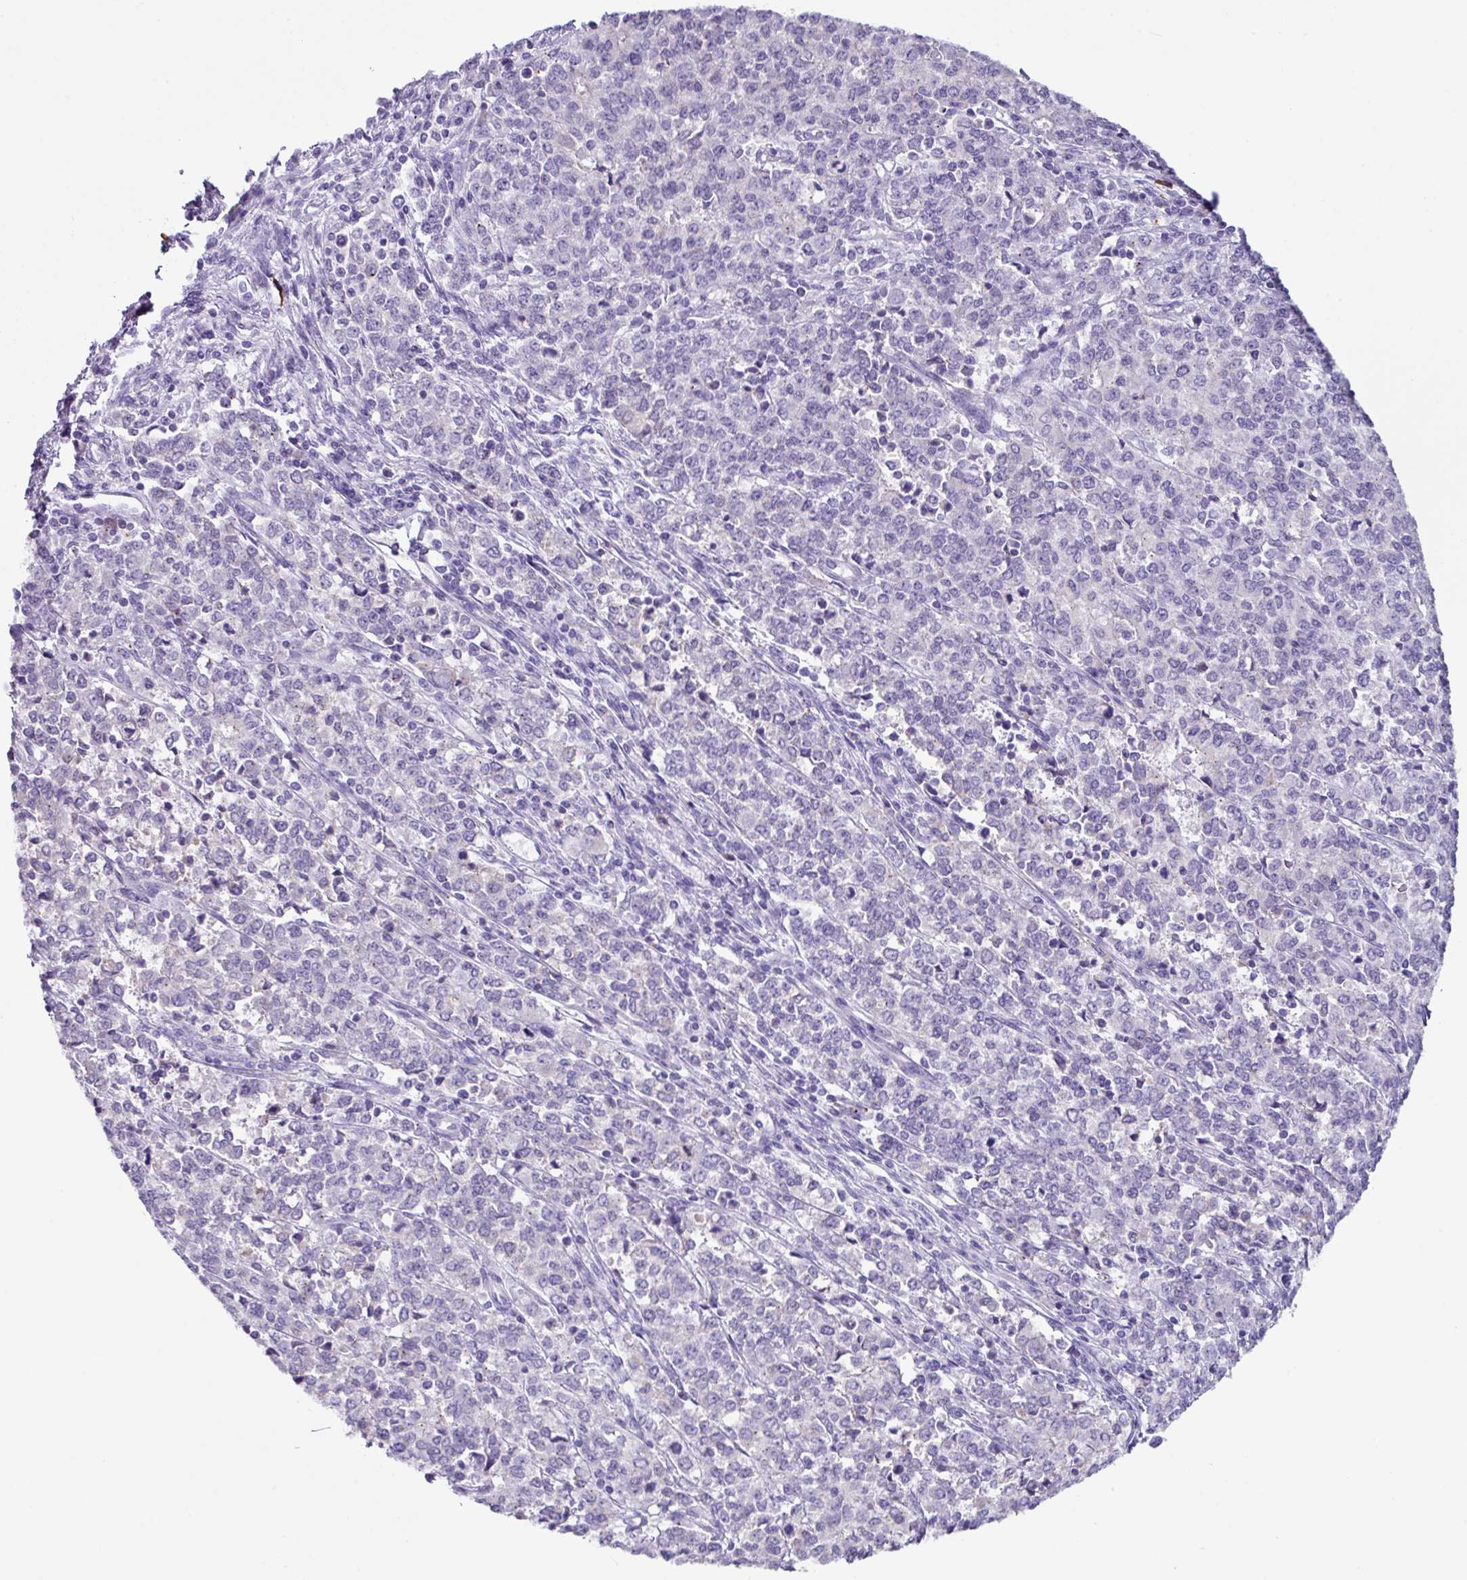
{"staining": {"intensity": "negative", "quantity": "none", "location": "none"}, "tissue": "endometrial cancer", "cell_type": "Tumor cells", "image_type": "cancer", "snomed": [{"axis": "morphology", "description": "Adenocarcinoma, NOS"}, {"axis": "topography", "description": "Endometrium"}], "caption": "Tumor cells show no significant protein positivity in endometrial adenocarcinoma.", "gene": "RGS21", "patient": {"sex": "female", "age": 50}}